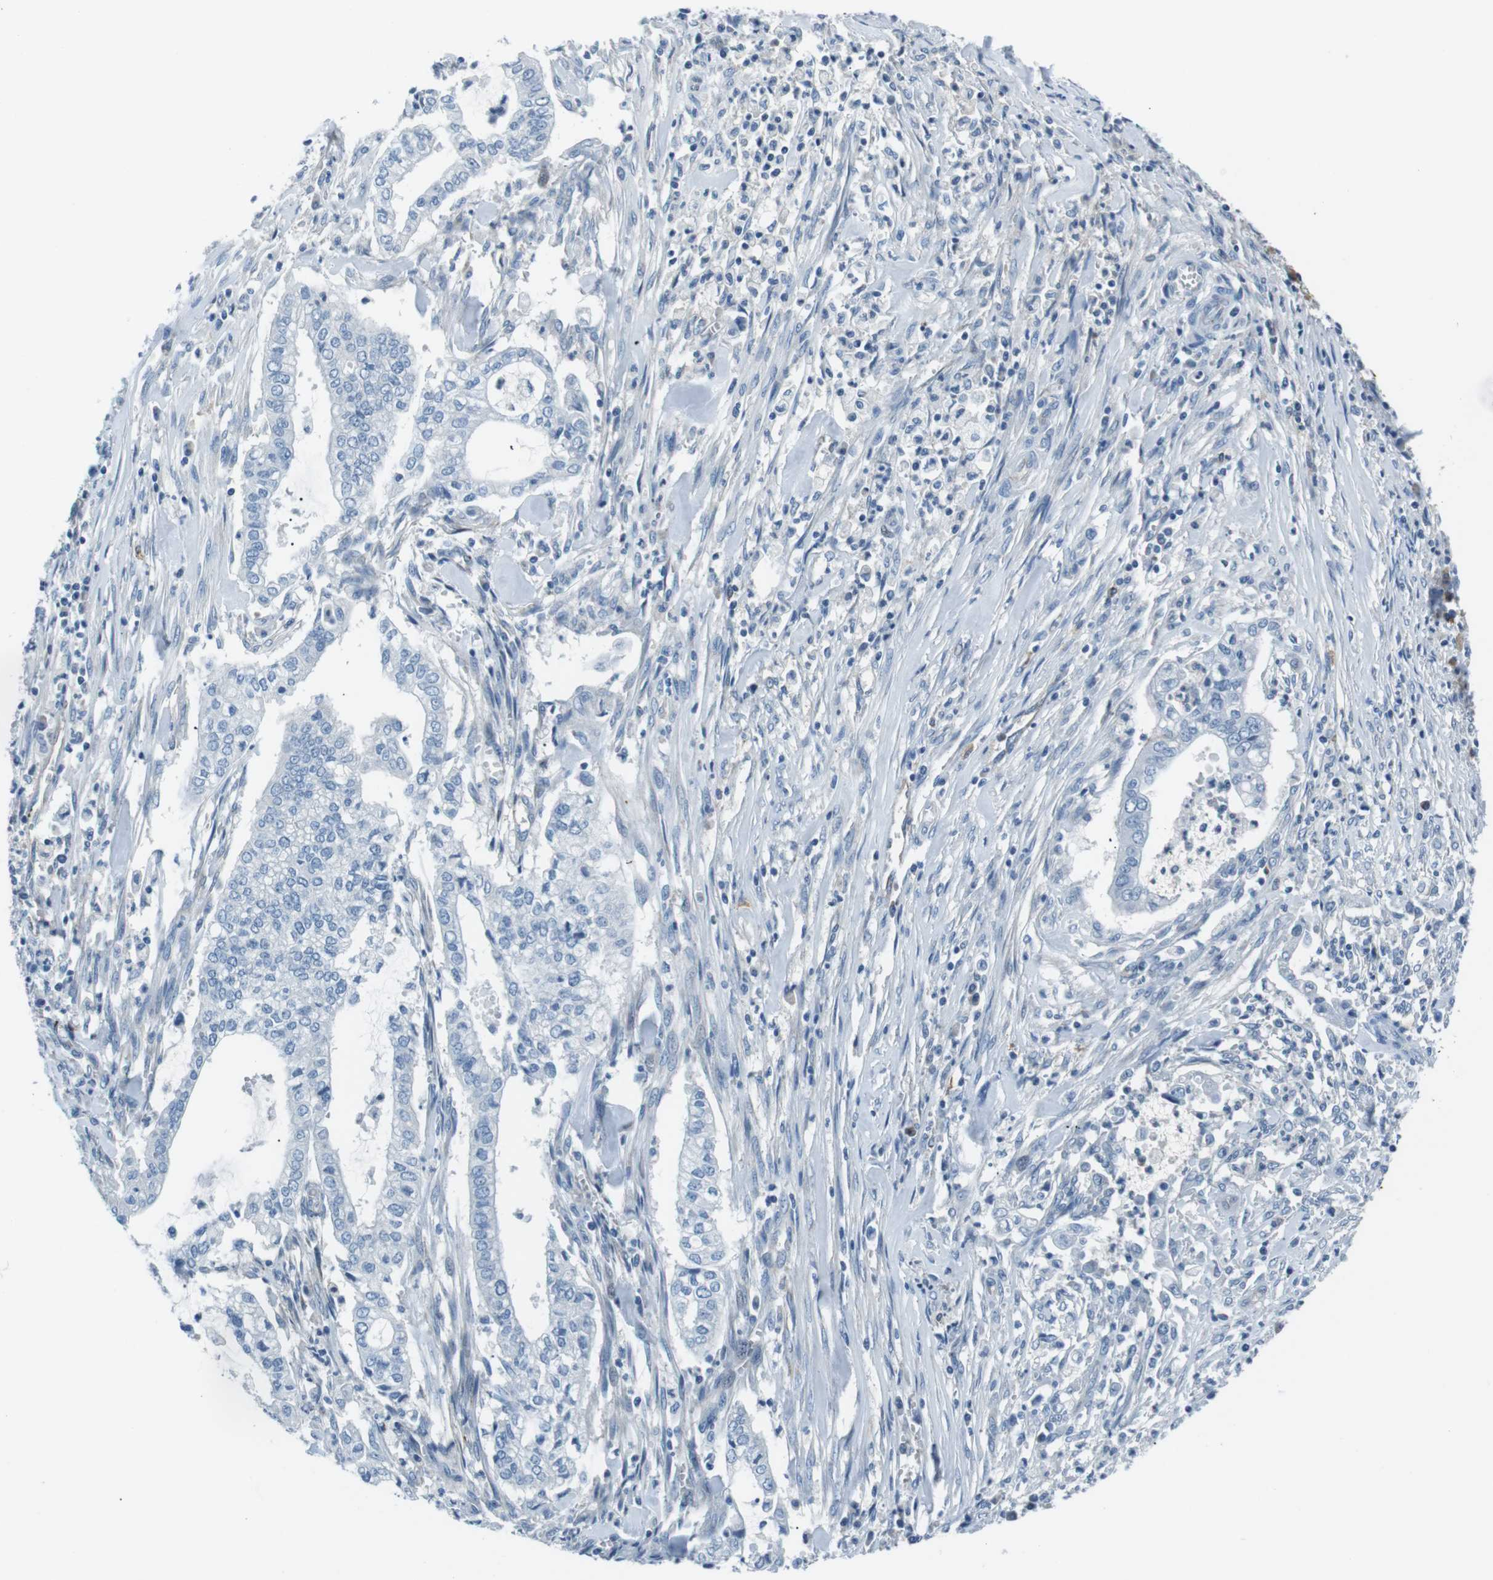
{"staining": {"intensity": "negative", "quantity": "none", "location": "none"}, "tissue": "cervical cancer", "cell_type": "Tumor cells", "image_type": "cancer", "snomed": [{"axis": "morphology", "description": "Adenocarcinoma, NOS"}, {"axis": "topography", "description": "Cervix"}], "caption": "Image shows no significant protein staining in tumor cells of cervical cancer.", "gene": "CSF2RA", "patient": {"sex": "female", "age": 44}}